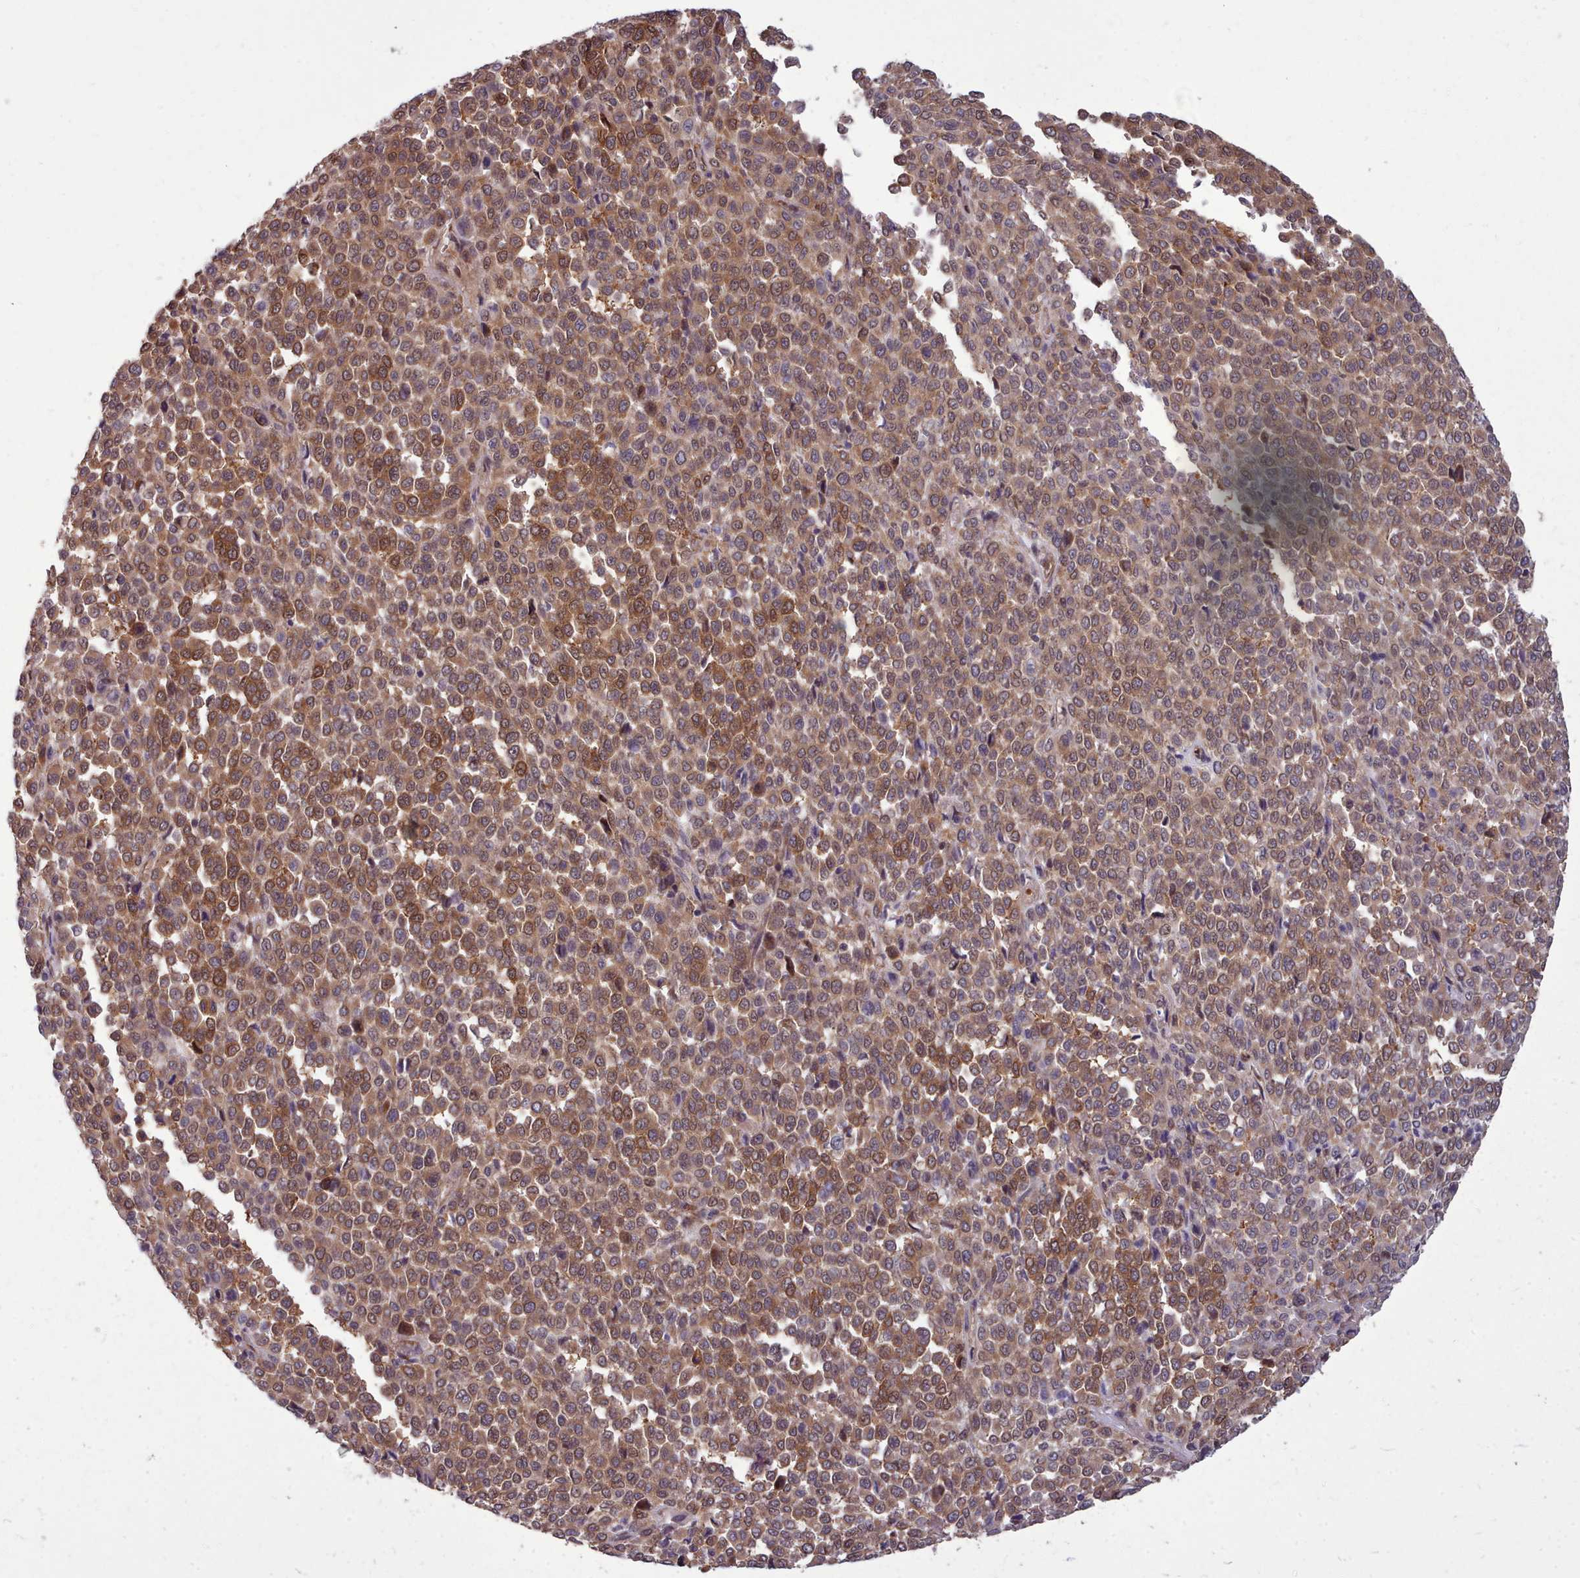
{"staining": {"intensity": "moderate", "quantity": ">75%", "location": "cytoplasmic/membranous,nuclear"}, "tissue": "melanoma", "cell_type": "Tumor cells", "image_type": "cancer", "snomed": [{"axis": "morphology", "description": "Malignant melanoma, Metastatic site"}, {"axis": "topography", "description": "Pancreas"}], "caption": "Moderate cytoplasmic/membranous and nuclear protein staining is appreciated in approximately >75% of tumor cells in malignant melanoma (metastatic site). (Stains: DAB (3,3'-diaminobenzidine) in brown, nuclei in blue, Microscopy: brightfield microscopy at high magnification).", "gene": "AHCY", "patient": {"sex": "female", "age": 30}}